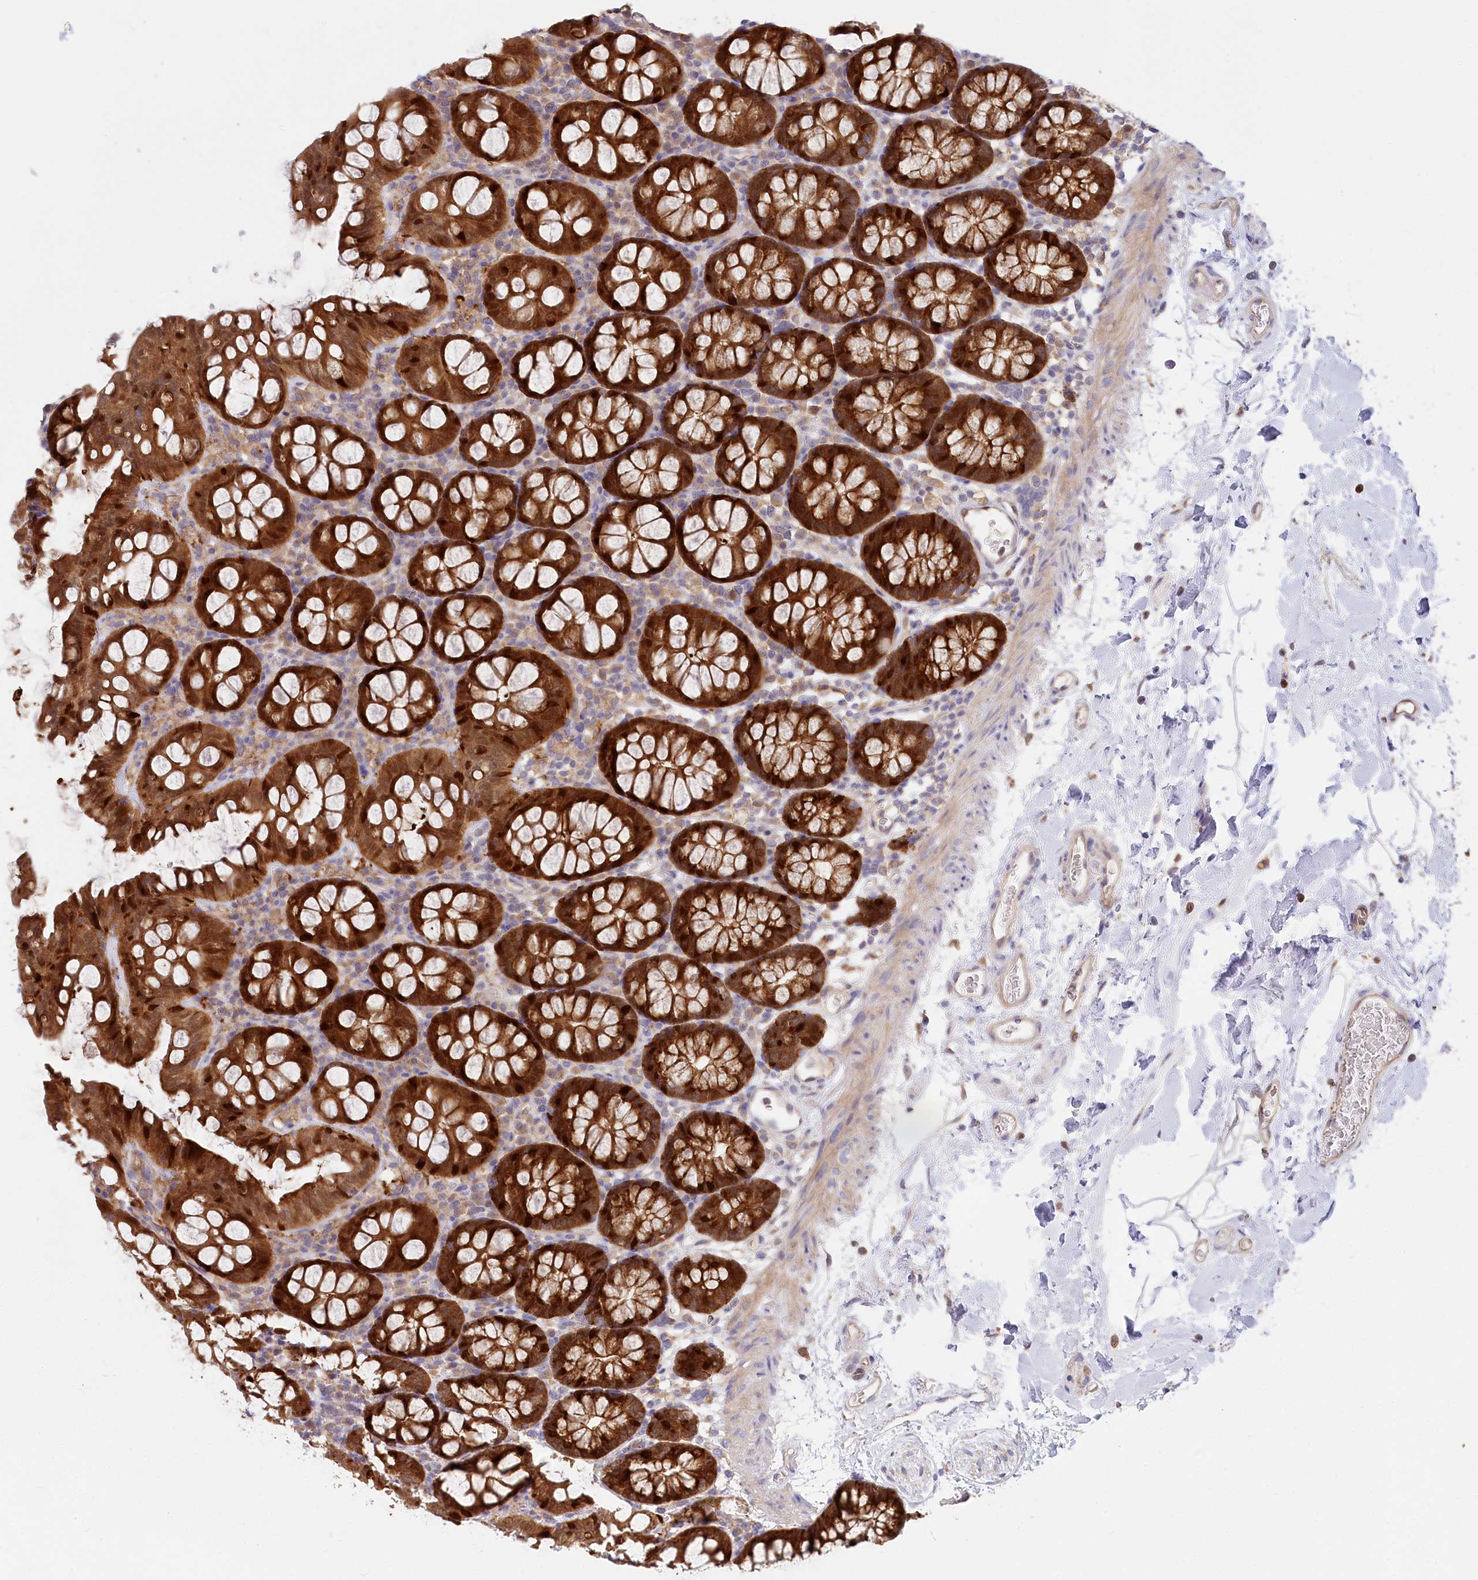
{"staining": {"intensity": "weak", "quantity": "25%-75%", "location": "cytoplasmic/membranous"}, "tissue": "colon", "cell_type": "Endothelial cells", "image_type": "normal", "snomed": [{"axis": "morphology", "description": "Normal tissue, NOS"}, {"axis": "topography", "description": "Colon"}], "caption": "The image reveals immunohistochemical staining of unremarkable colon. There is weak cytoplasmic/membranous expression is identified in approximately 25%-75% of endothelial cells.", "gene": "PAIP2", "patient": {"sex": "male", "age": 75}}